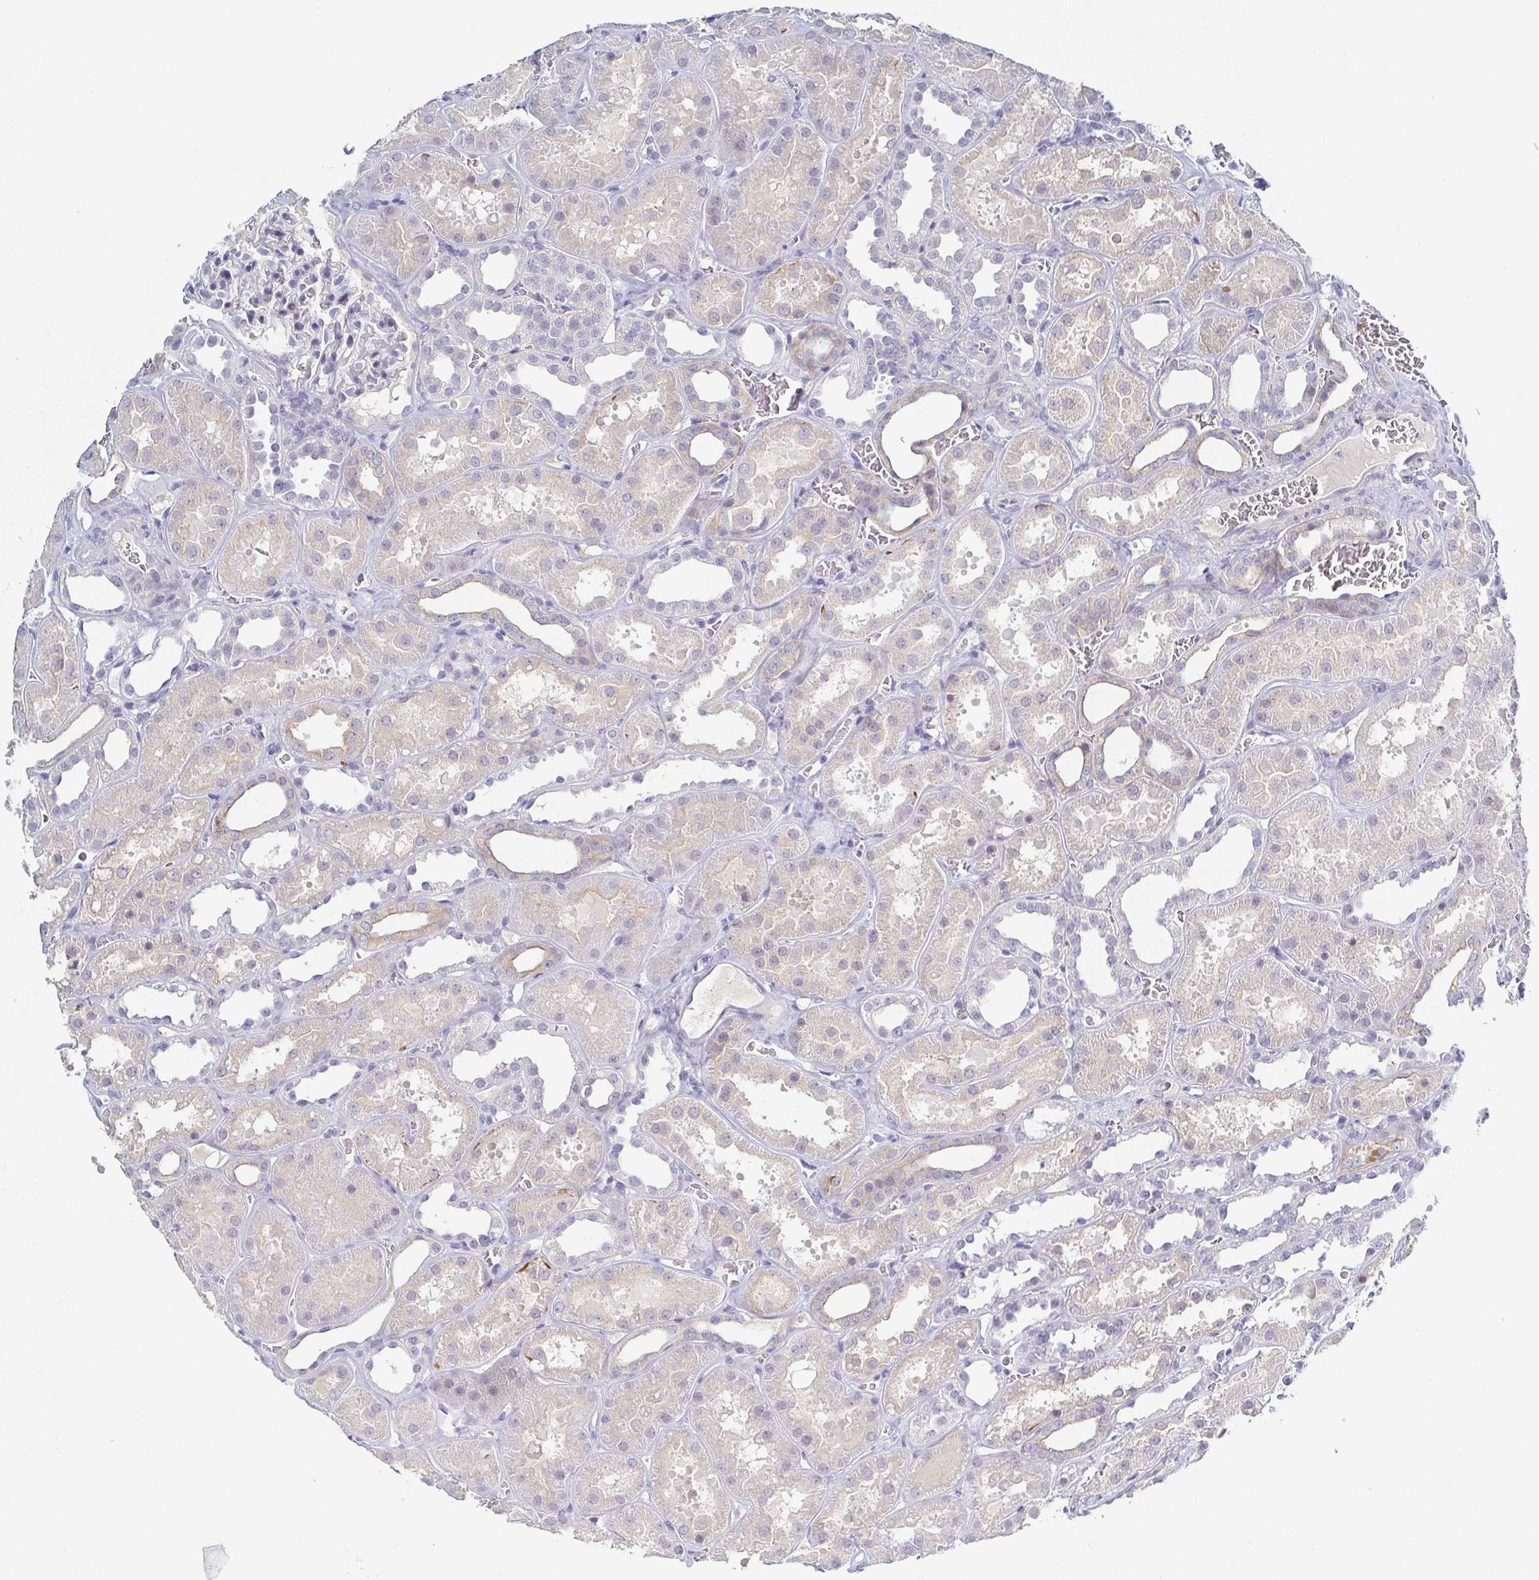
{"staining": {"intensity": "negative", "quantity": "none", "location": "none"}, "tissue": "kidney", "cell_type": "Cells in glomeruli", "image_type": "normal", "snomed": [{"axis": "morphology", "description": "Normal tissue, NOS"}, {"axis": "topography", "description": "Kidney"}], "caption": "Immunohistochemical staining of normal human kidney shows no significant positivity in cells in glomeruli. Brightfield microscopy of immunohistochemistry stained with DAB (brown) and hematoxylin (blue), captured at high magnification.", "gene": "RHOV", "patient": {"sex": "female", "age": 41}}